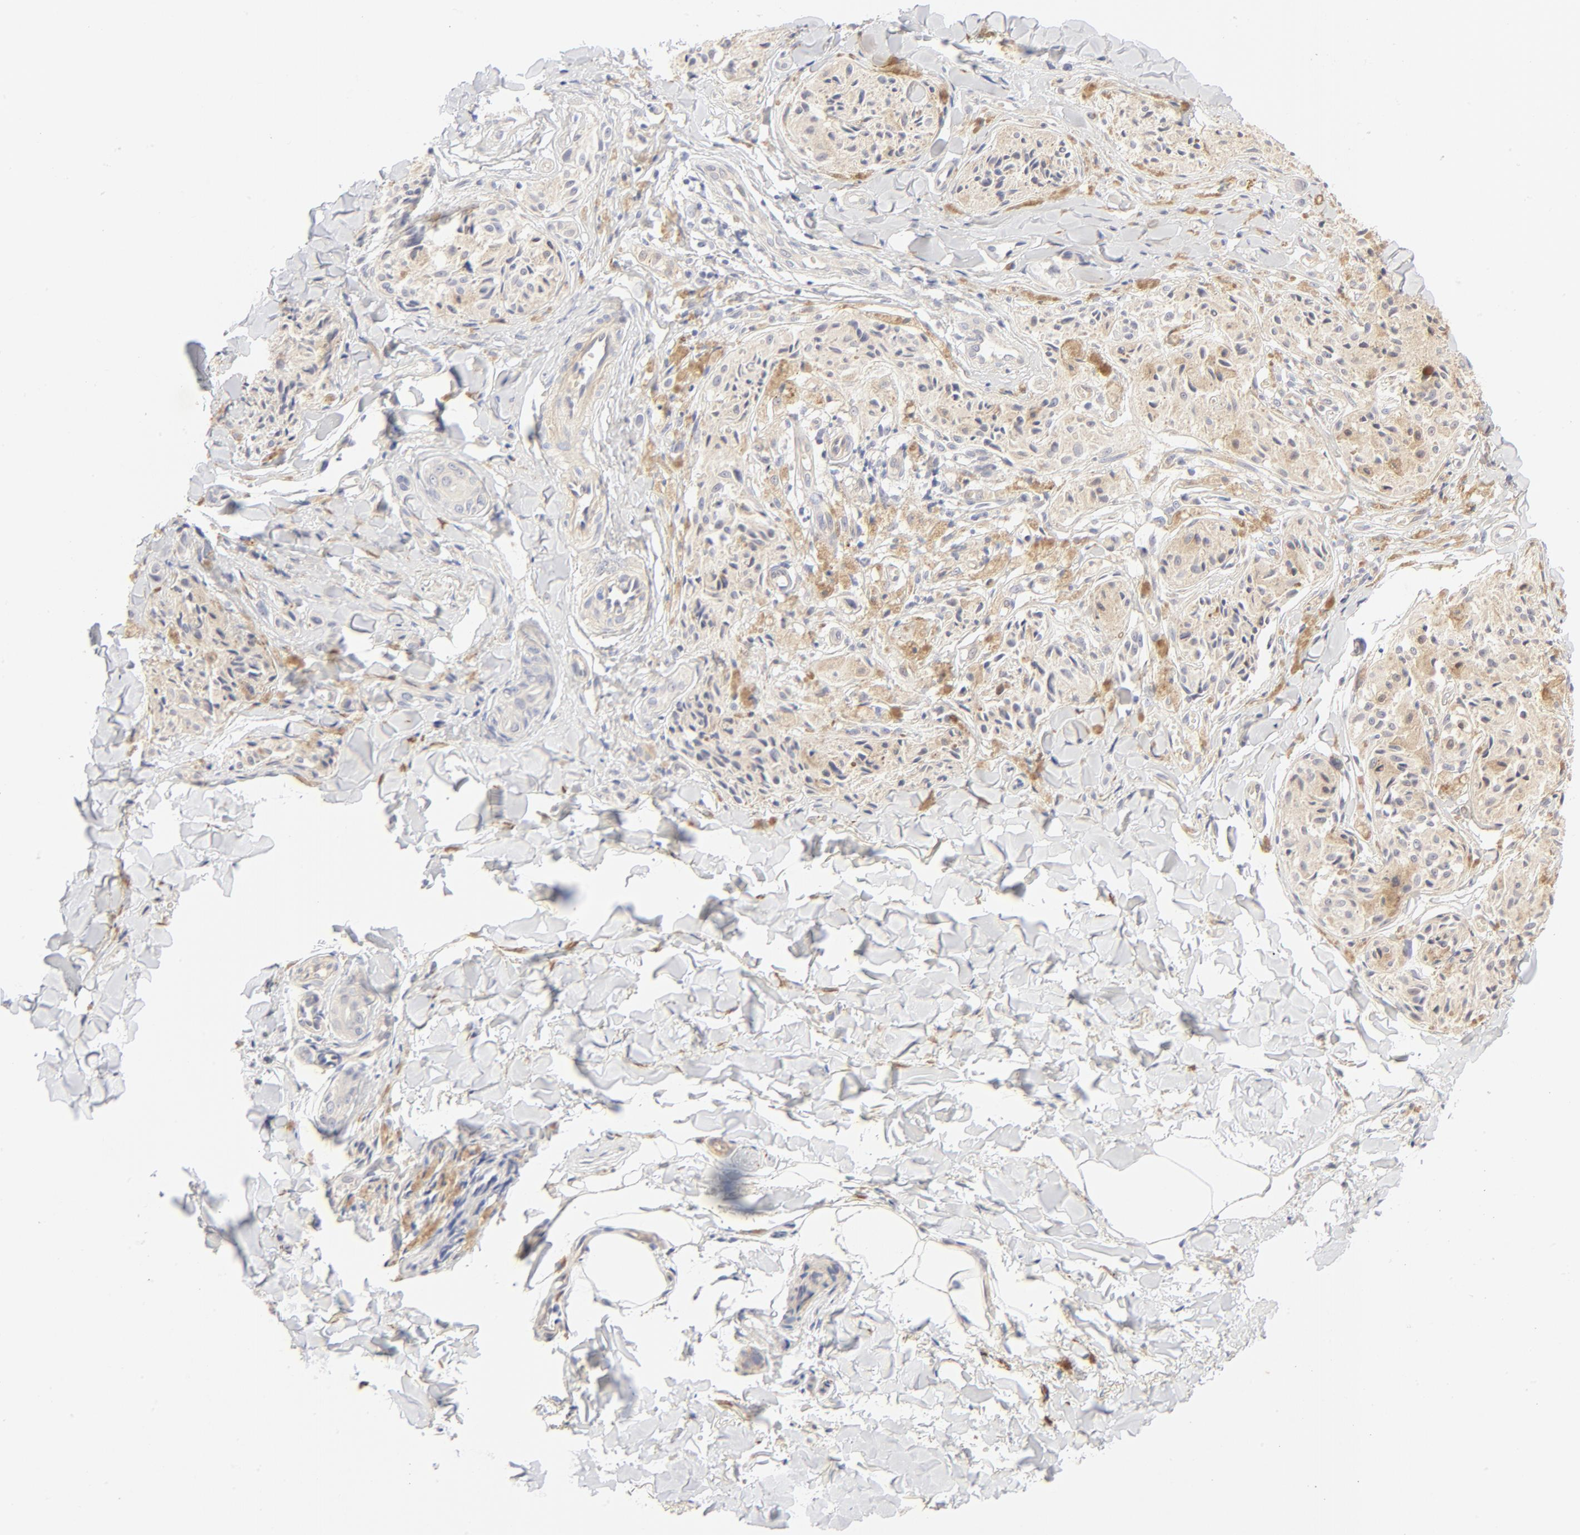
{"staining": {"intensity": "moderate", "quantity": "25%-75%", "location": "cytoplasmic/membranous"}, "tissue": "melanoma", "cell_type": "Tumor cells", "image_type": "cancer", "snomed": [{"axis": "morphology", "description": "Malignant melanoma, Metastatic site"}, {"axis": "topography", "description": "Skin"}], "caption": "Moderate cytoplasmic/membranous positivity for a protein is appreciated in about 25%-75% of tumor cells of melanoma using immunohistochemistry.", "gene": "NKX2-2", "patient": {"sex": "female", "age": 66}}